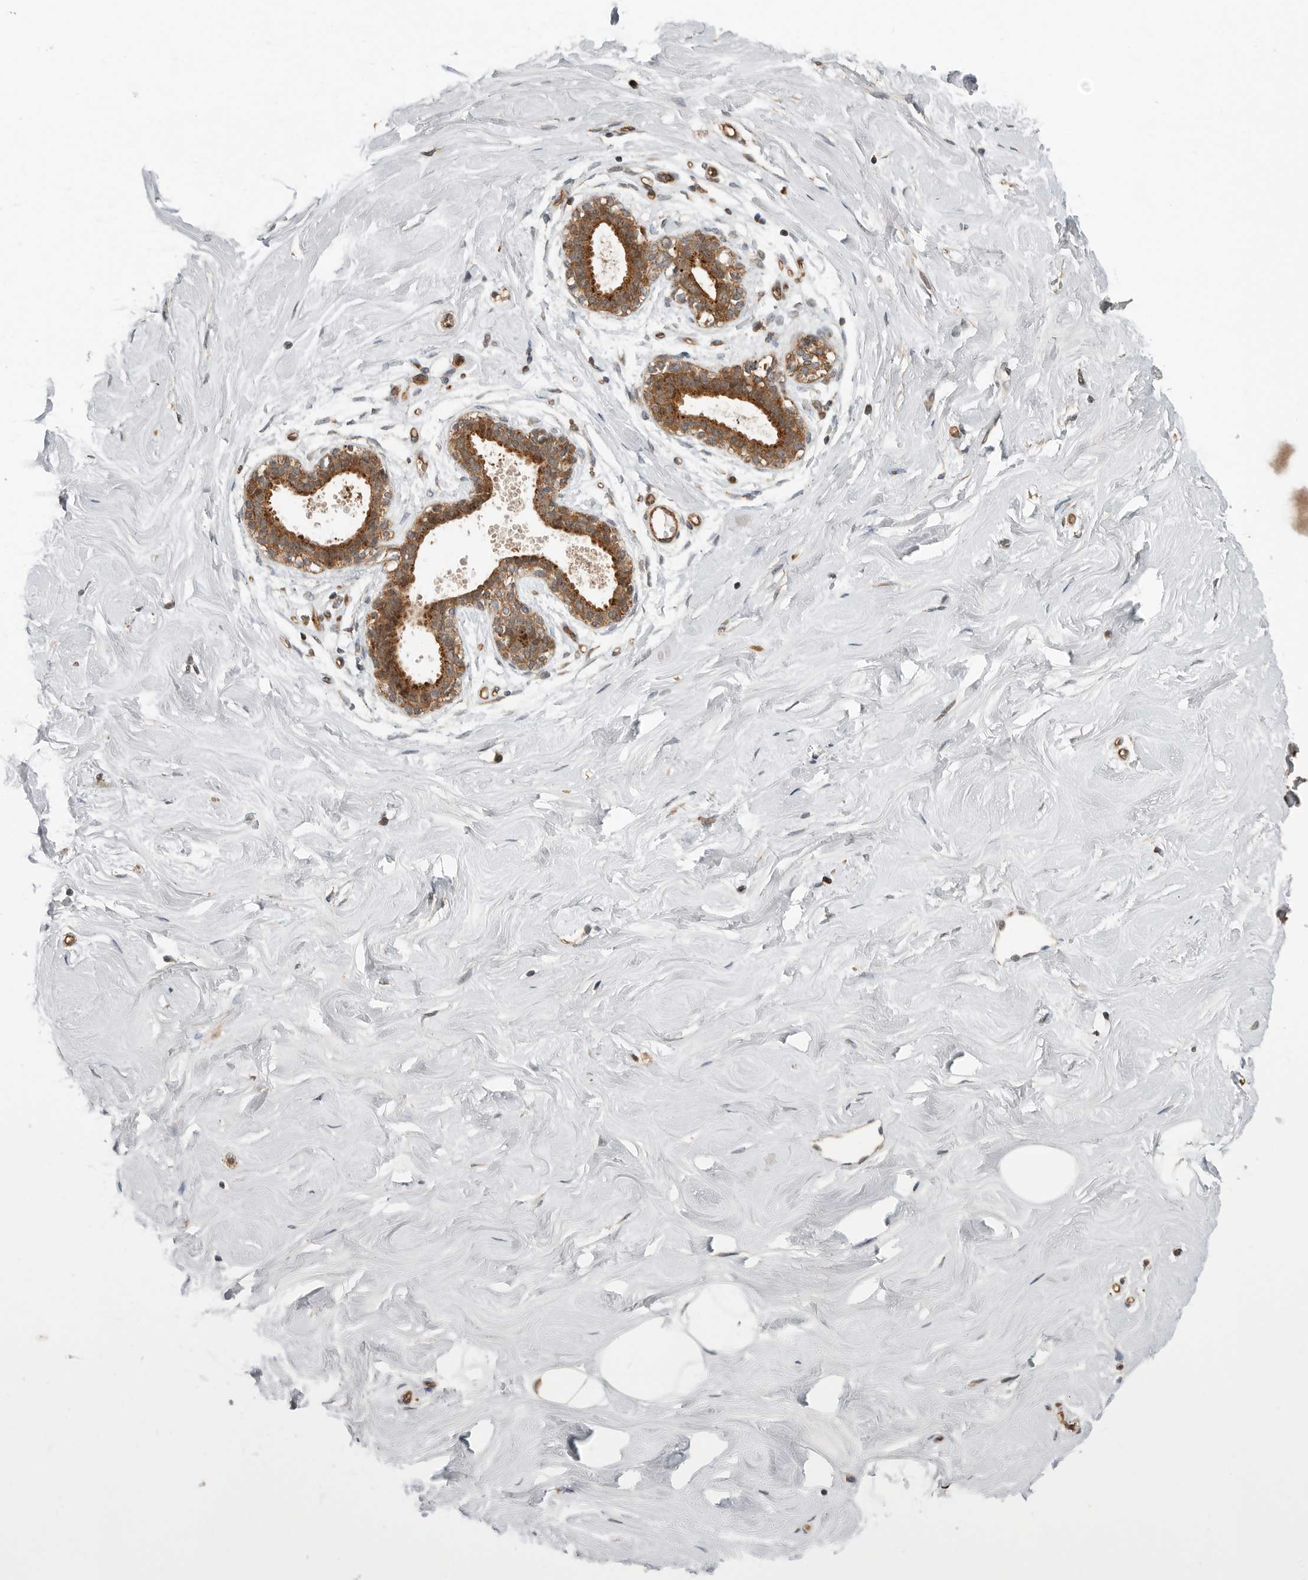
{"staining": {"intensity": "negative", "quantity": "none", "location": "none"}, "tissue": "breast", "cell_type": "Adipocytes", "image_type": "normal", "snomed": [{"axis": "morphology", "description": "Normal tissue, NOS"}, {"axis": "topography", "description": "Breast"}], "caption": "Immunohistochemistry (IHC) histopathology image of normal breast: human breast stained with DAB (3,3'-diaminobenzidine) exhibits no significant protein expression in adipocytes.", "gene": "STRAP", "patient": {"sex": "female", "age": 23}}